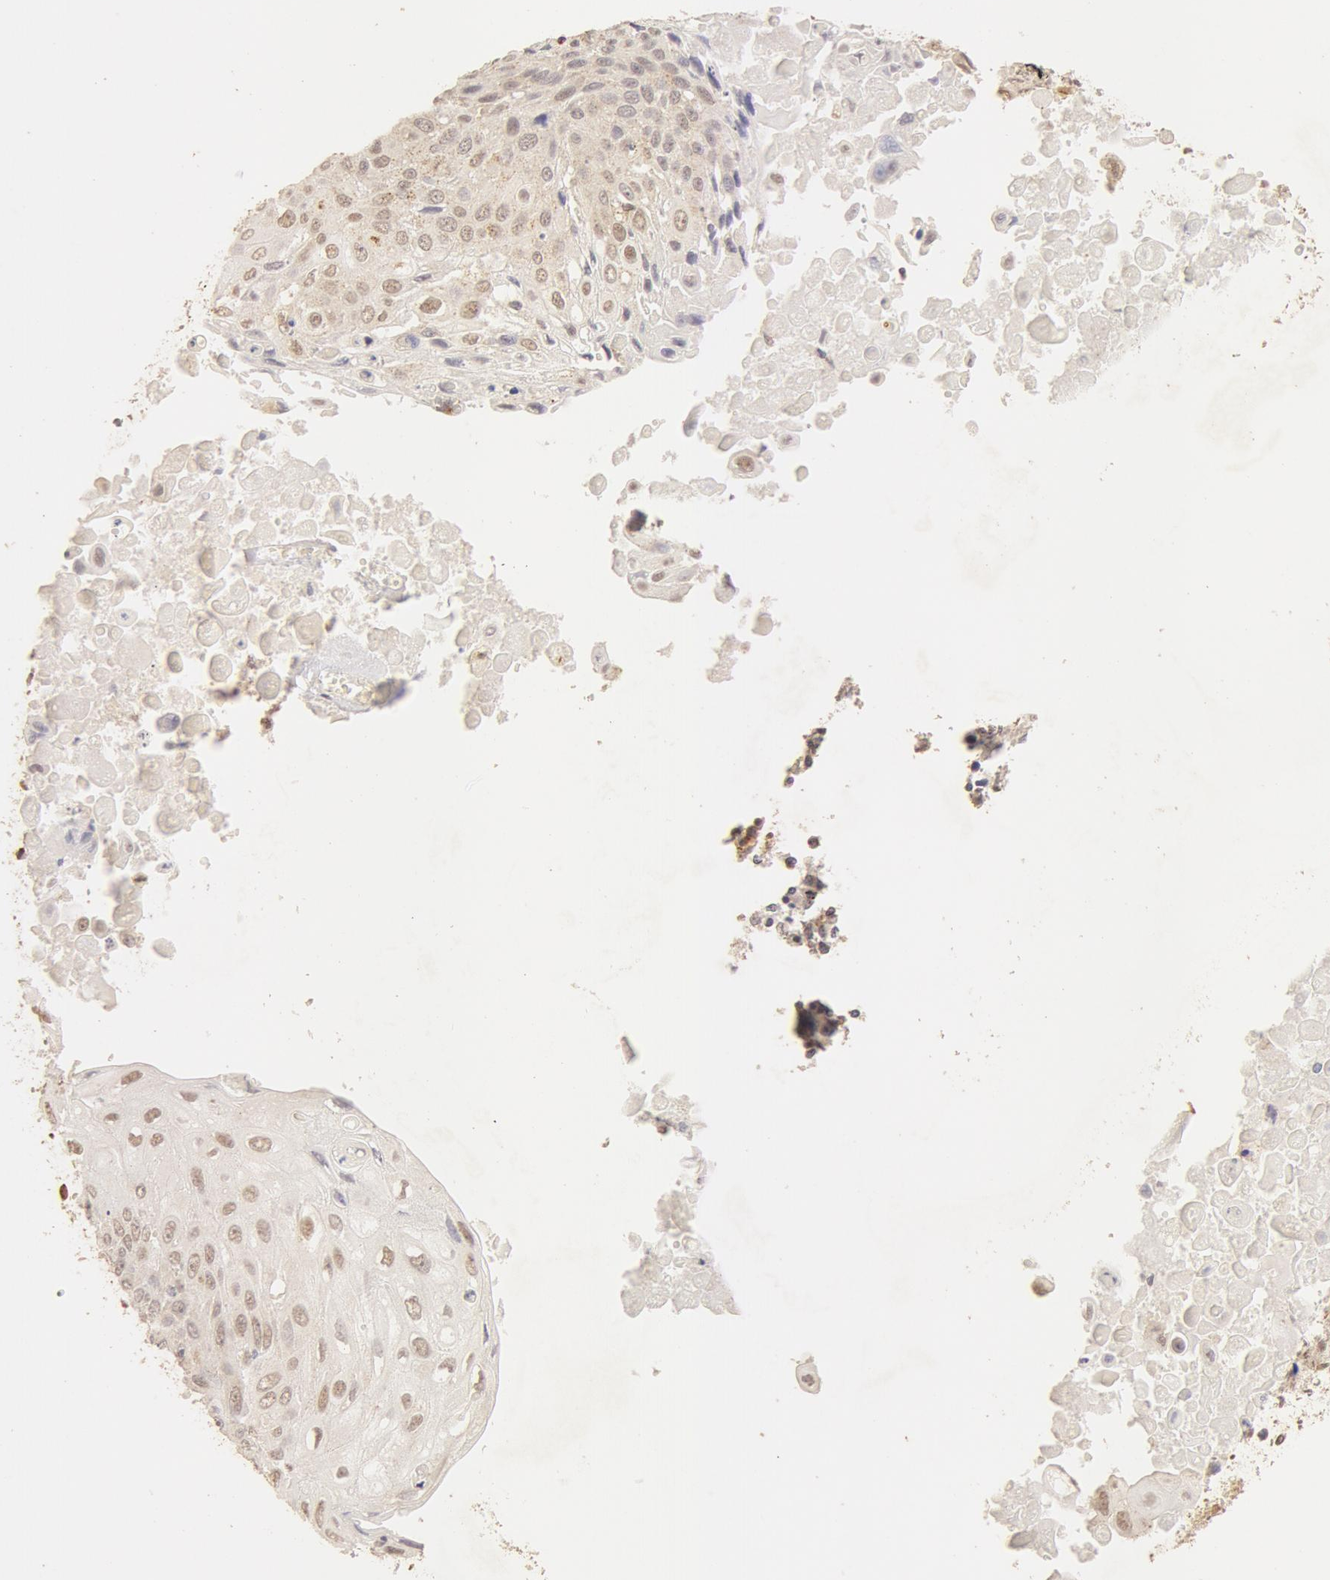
{"staining": {"intensity": "moderate", "quantity": ">75%", "location": "cytoplasmic/membranous,nuclear"}, "tissue": "lung cancer", "cell_type": "Tumor cells", "image_type": "cancer", "snomed": [{"axis": "morphology", "description": "Adenocarcinoma, NOS"}, {"axis": "topography", "description": "Lung"}], "caption": "DAB immunohistochemical staining of lung adenocarcinoma reveals moderate cytoplasmic/membranous and nuclear protein staining in about >75% of tumor cells.", "gene": "SNRNP70", "patient": {"sex": "male", "age": 60}}